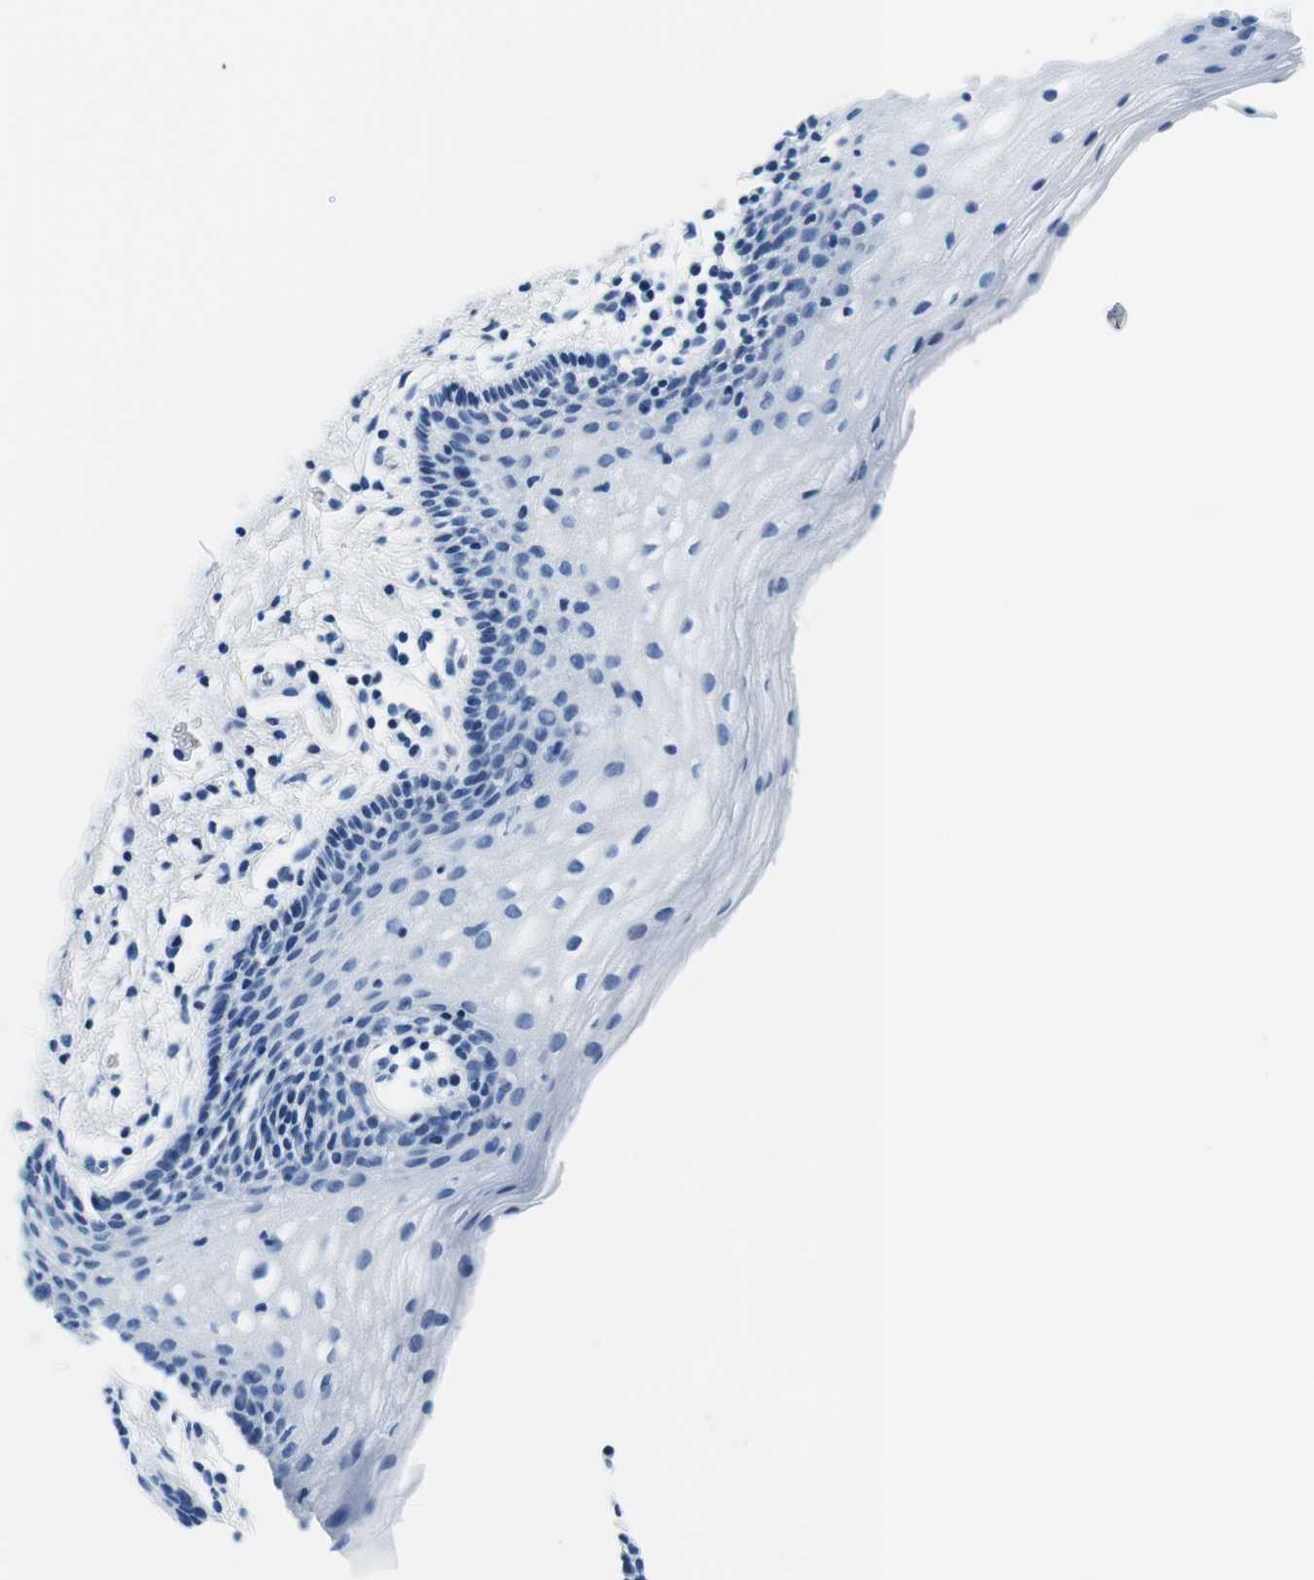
{"staining": {"intensity": "negative", "quantity": "none", "location": "none"}, "tissue": "vagina", "cell_type": "Squamous epithelial cells", "image_type": "normal", "snomed": [{"axis": "morphology", "description": "Normal tissue, NOS"}, {"axis": "topography", "description": "Vagina"}], "caption": "The micrograph displays no significant expression in squamous epithelial cells of vagina.", "gene": "ELANE", "patient": {"sex": "female", "age": 55}}